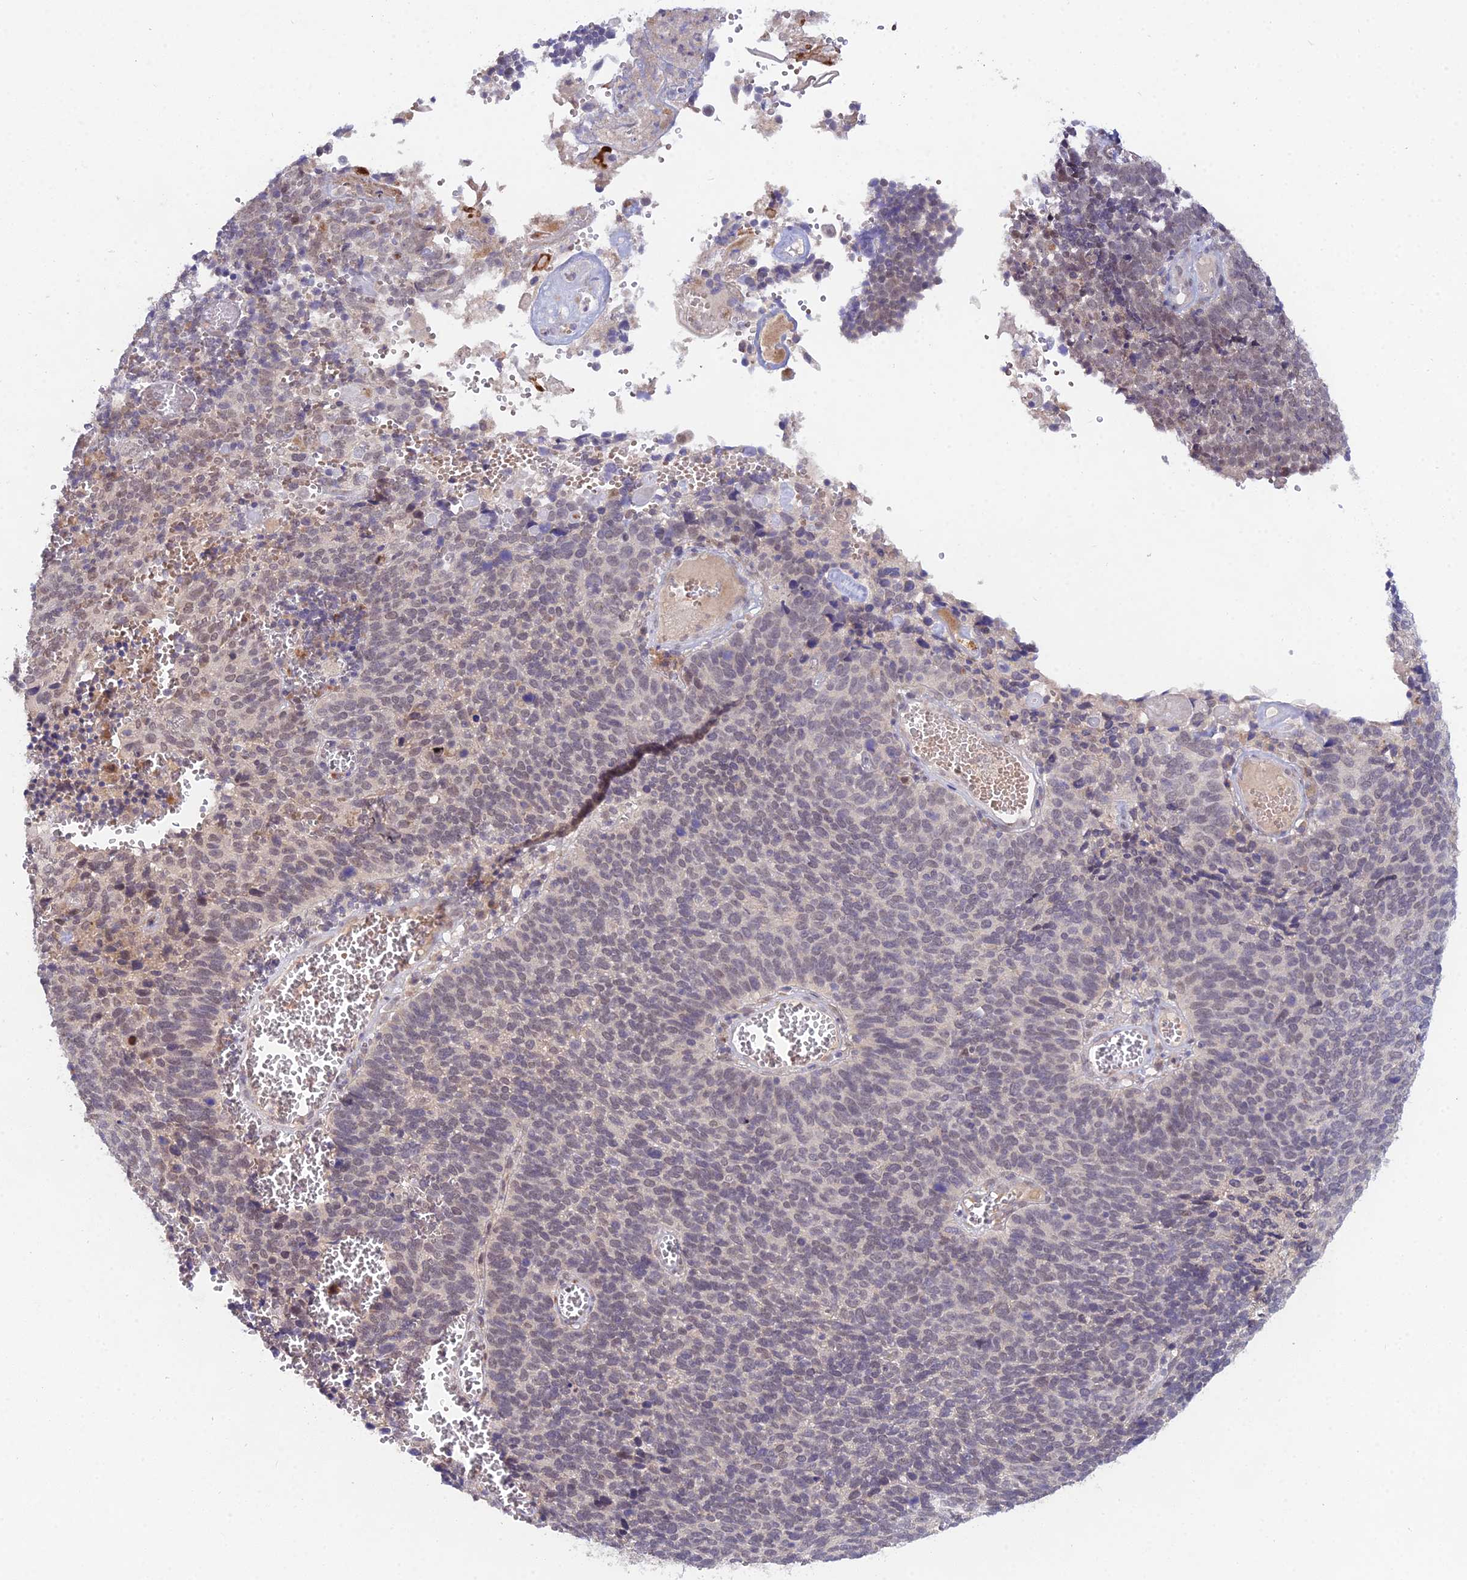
{"staining": {"intensity": "negative", "quantity": "none", "location": "none"}, "tissue": "cervical cancer", "cell_type": "Tumor cells", "image_type": "cancer", "snomed": [{"axis": "morphology", "description": "Squamous cell carcinoma, NOS"}, {"axis": "topography", "description": "Cervix"}], "caption": "This is an IHC image of human cervical cancer (squamous cell carcinoma). There is no expression in tumor cells.", "gene": "WDR43", "patient": {"sex": "female", "age": 39}}